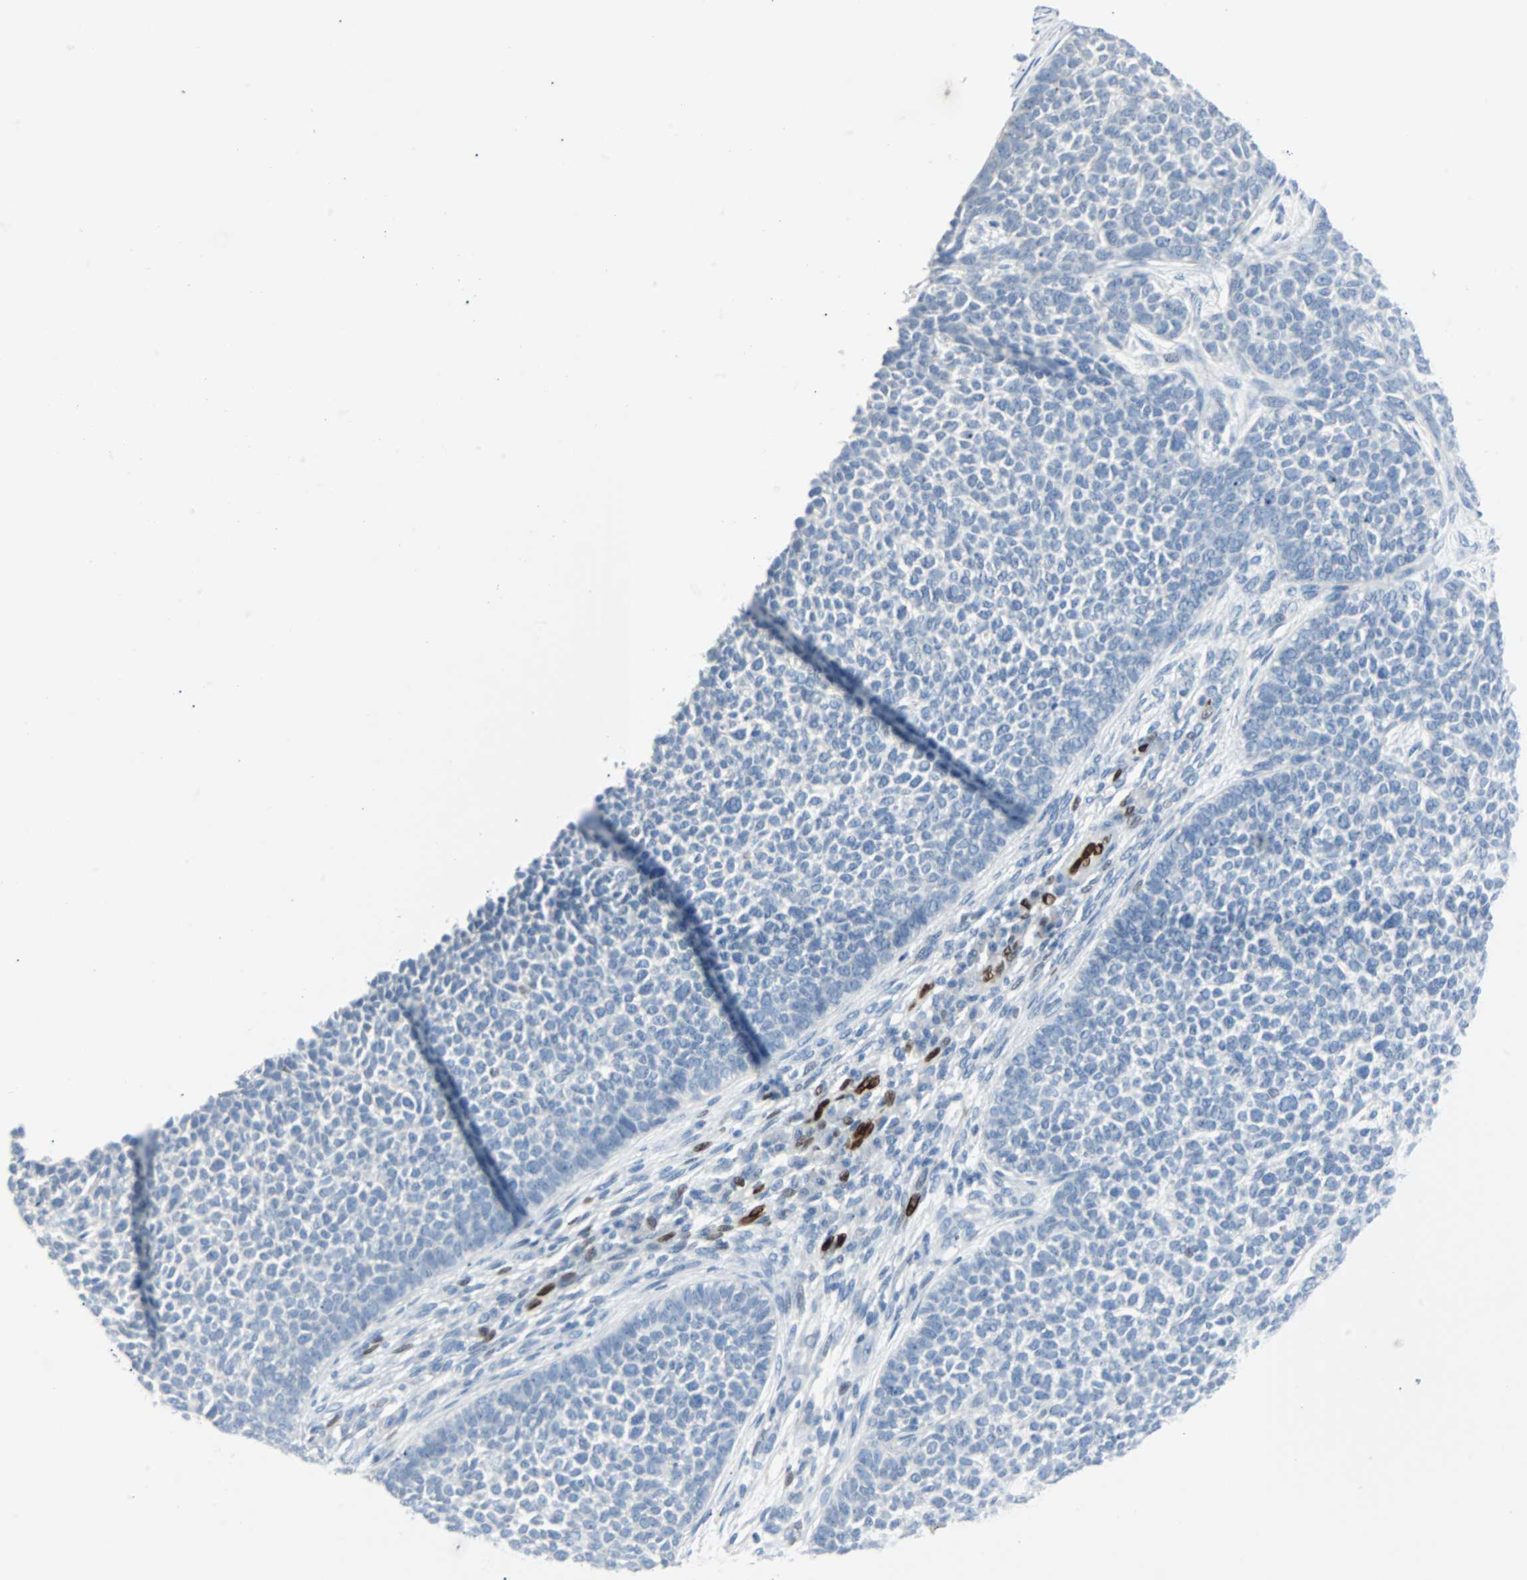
{"staining": {"intensity": "negative", "quantity": "none", "location": "none"}, "tissue": "skin cancer", "cell_type": "Tumor cells", "image_type": "cancer", "snomed": [{"axis": "morphology", "description": "Basal cell carcinoma"}, {"axis": "topography", "description": "Skin"}], "caption": "DAB (3,3'-diaminobenzidine) immunohistochemical staining of skin cancer (basal cell carcinoma) demonstrates no significant expression in tumor cells. The staining is performed using DAB (3,3'-diaminobenzidine) brown chromogen with nuclei counter-stained in using hematoxylin.", "gene": "IL33", "patient": {"sex": "female", "age": 84}}